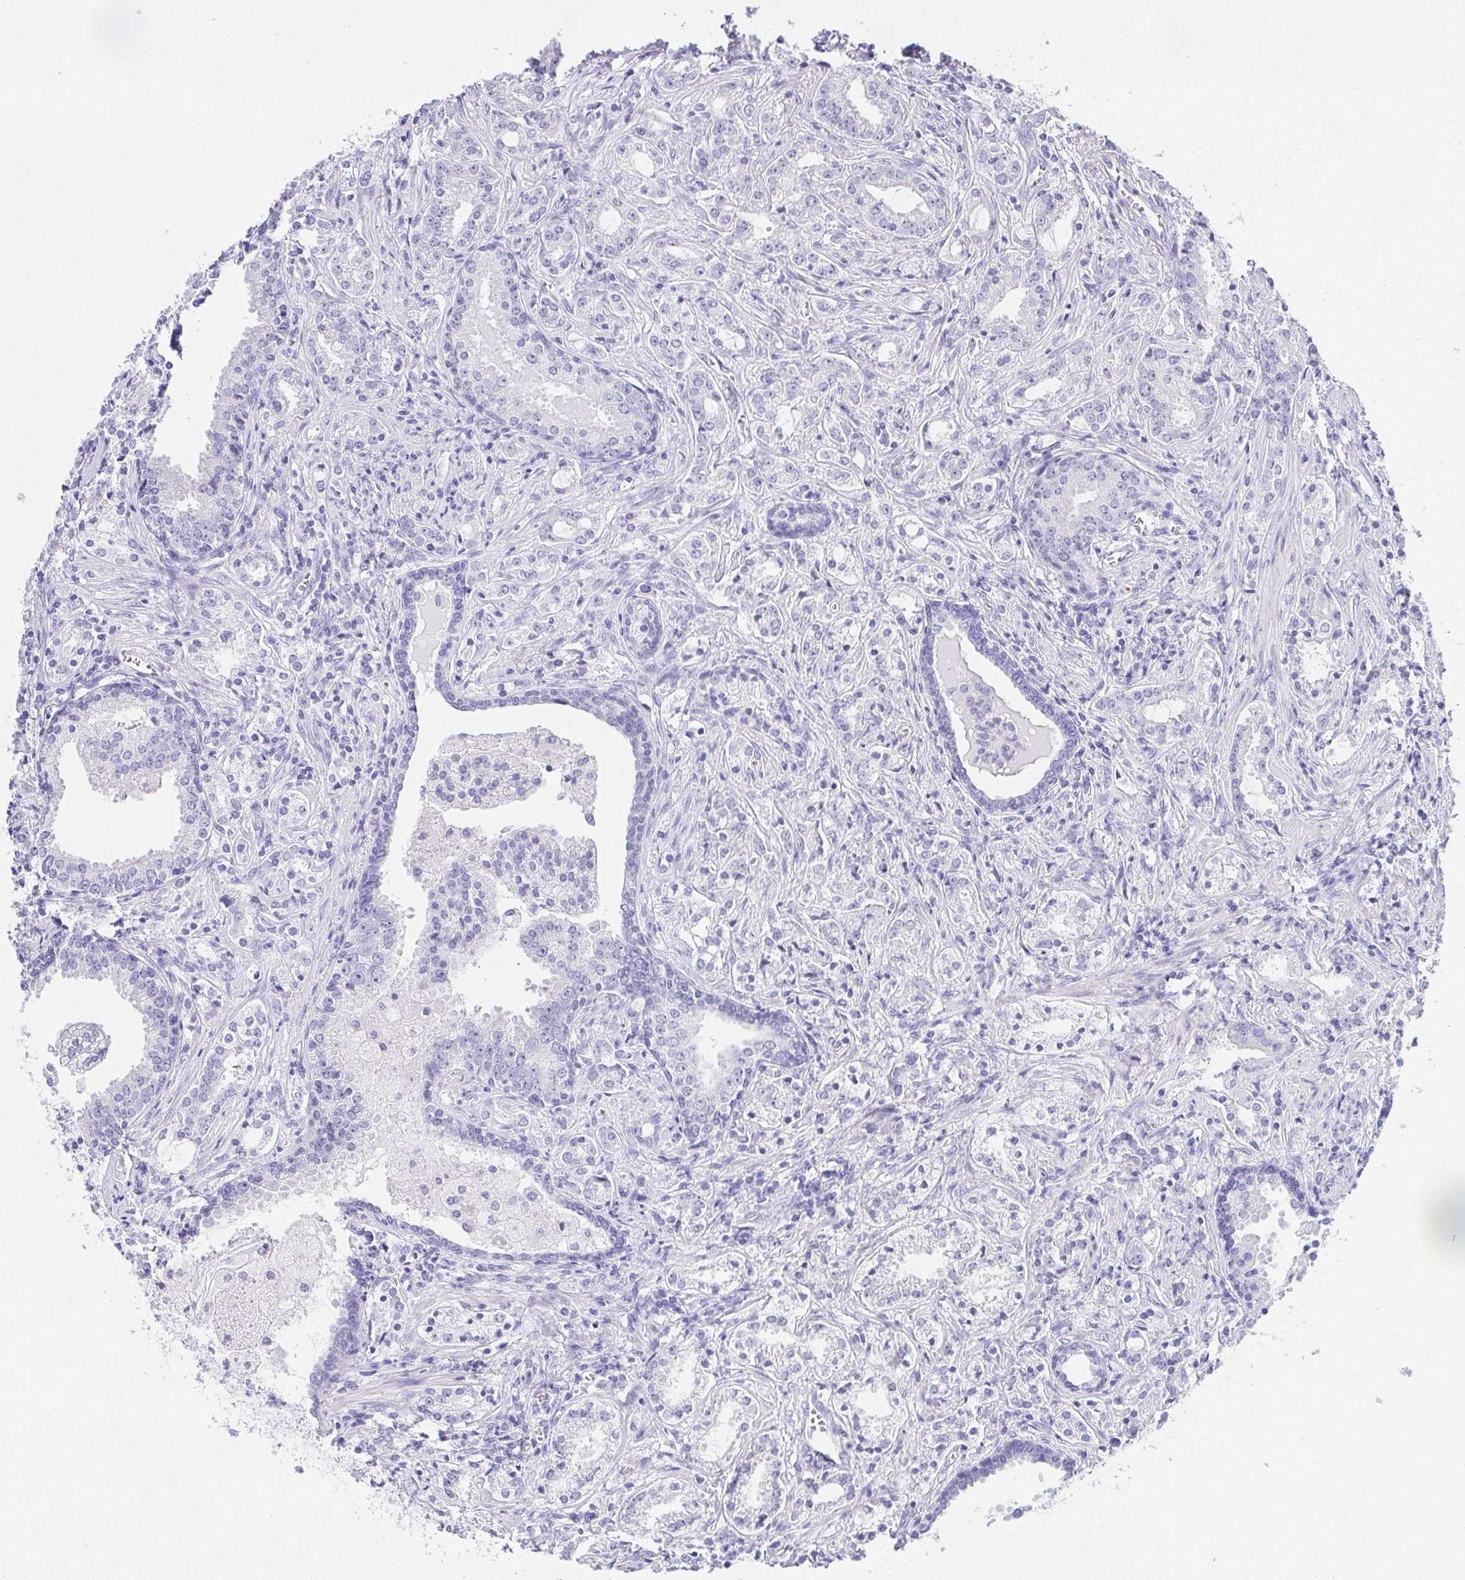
{"staining": {"intensity": "negative", "quantity": "none", "location": "none"}, "tissue": "prostate cancer", "cell_type": "Tumor cells", "image_type": "cancer", "snomed": [{"axis": "morphology", "description": "Adenocarcinoma, Medium grade"}, {"axis": "topography", "description": "Prostate"}], "caption": "The image displays no staining of tumor cells in prostate cancer.", "gene": "VGLL1", "patient": {"sex": "male", "age": 57}}